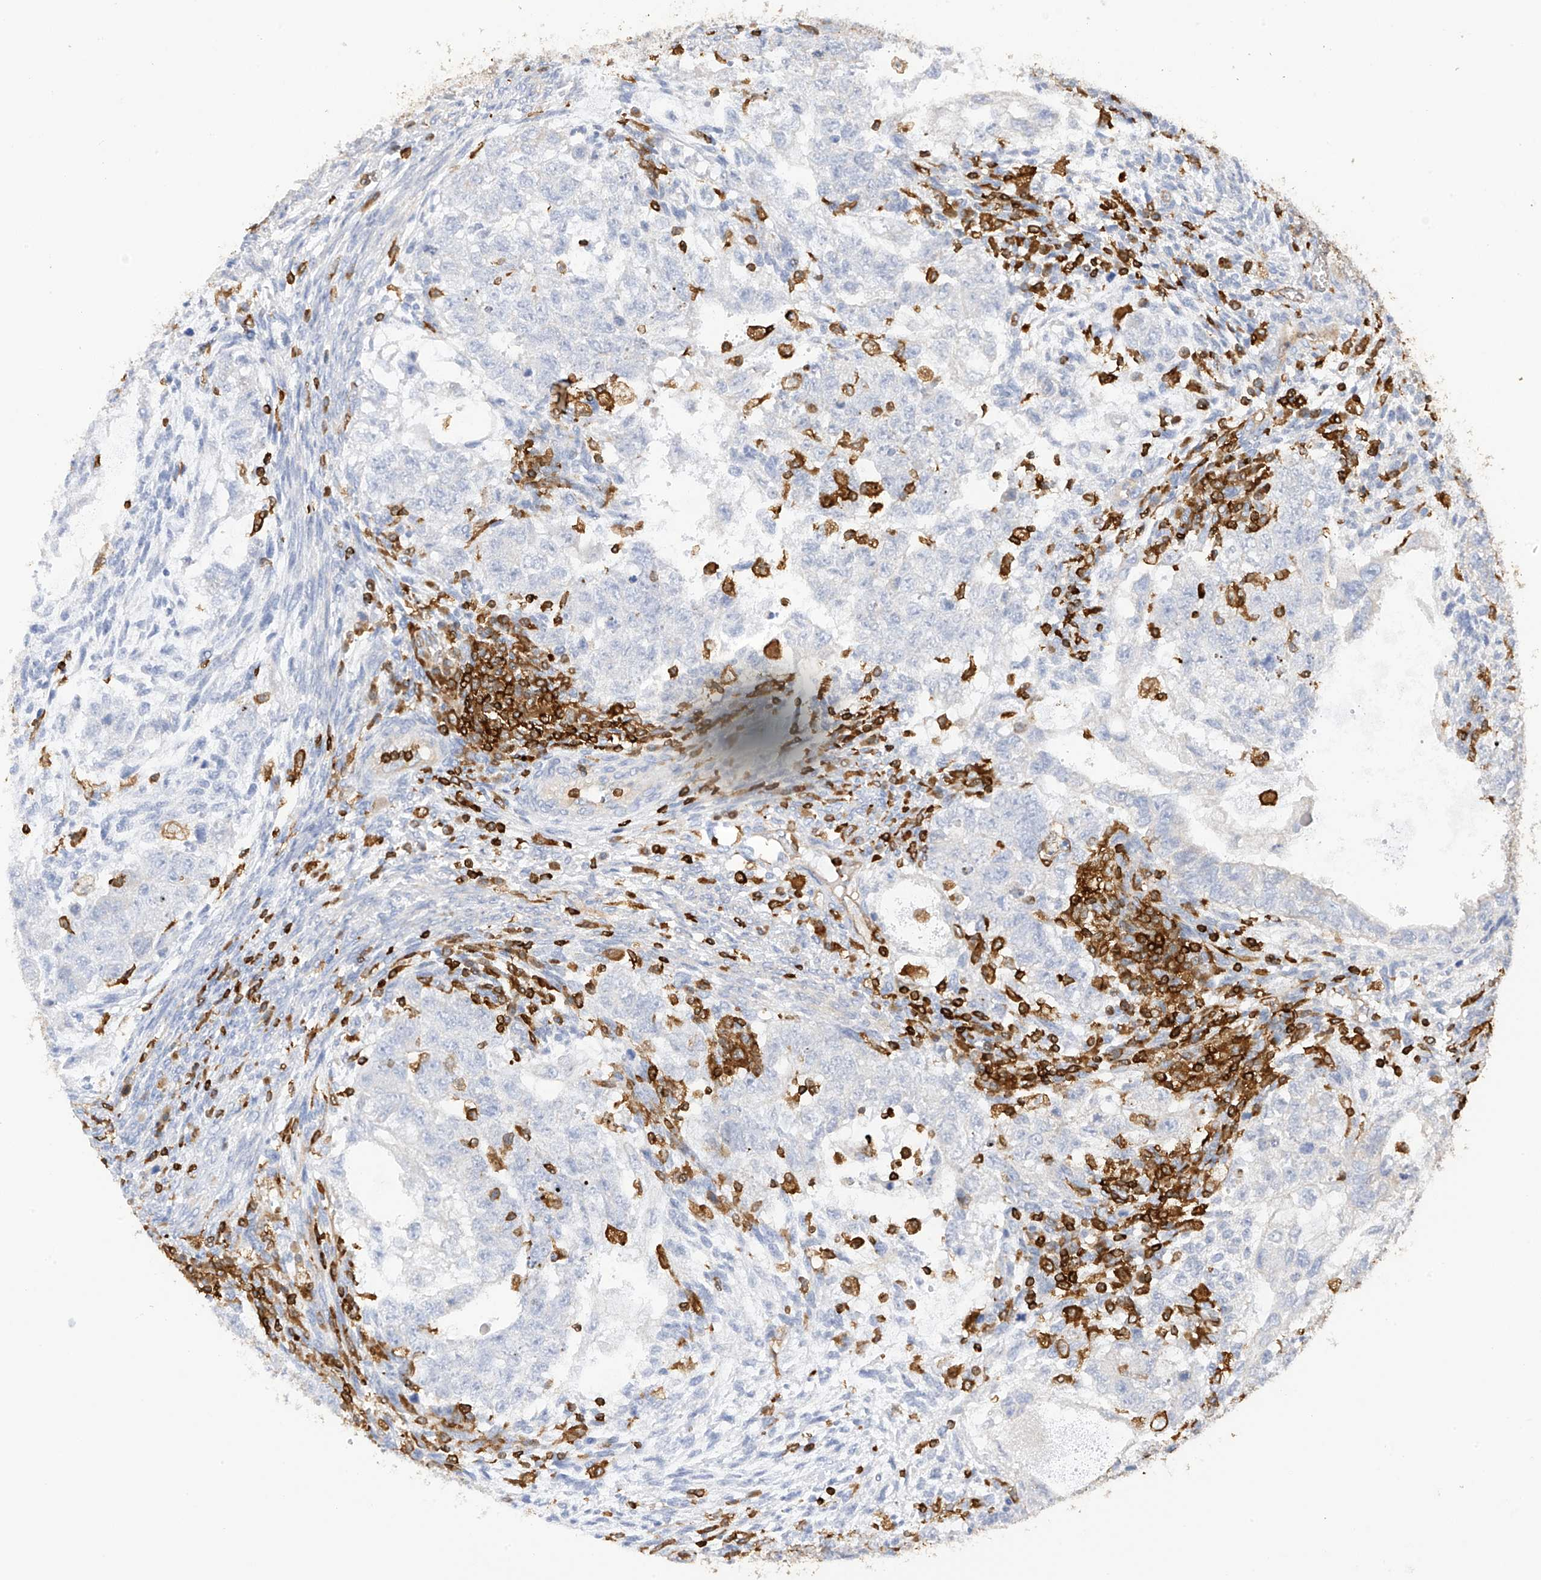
{"staining": {"intensity": "negative", "quantity": "none", "location": "none"}, "tissue": "testis cancer", "cell_type": "Tumor cells", "image_type": "cancer", "snomed": [{"axis": "morphology", "description": "Carcinoma, Embryonal, NOS"}, {"axis": "topography", "description": "Testis"}], "caption": "DAB (3,3'-diaminobenzidine) immunohistochemical staining of human testis cancer (embryonal carcinoma) exhibits no significant expression in tumor cells.", "gene": "ARHGAP25", "patient": {"sex": "male", "age": 37}}